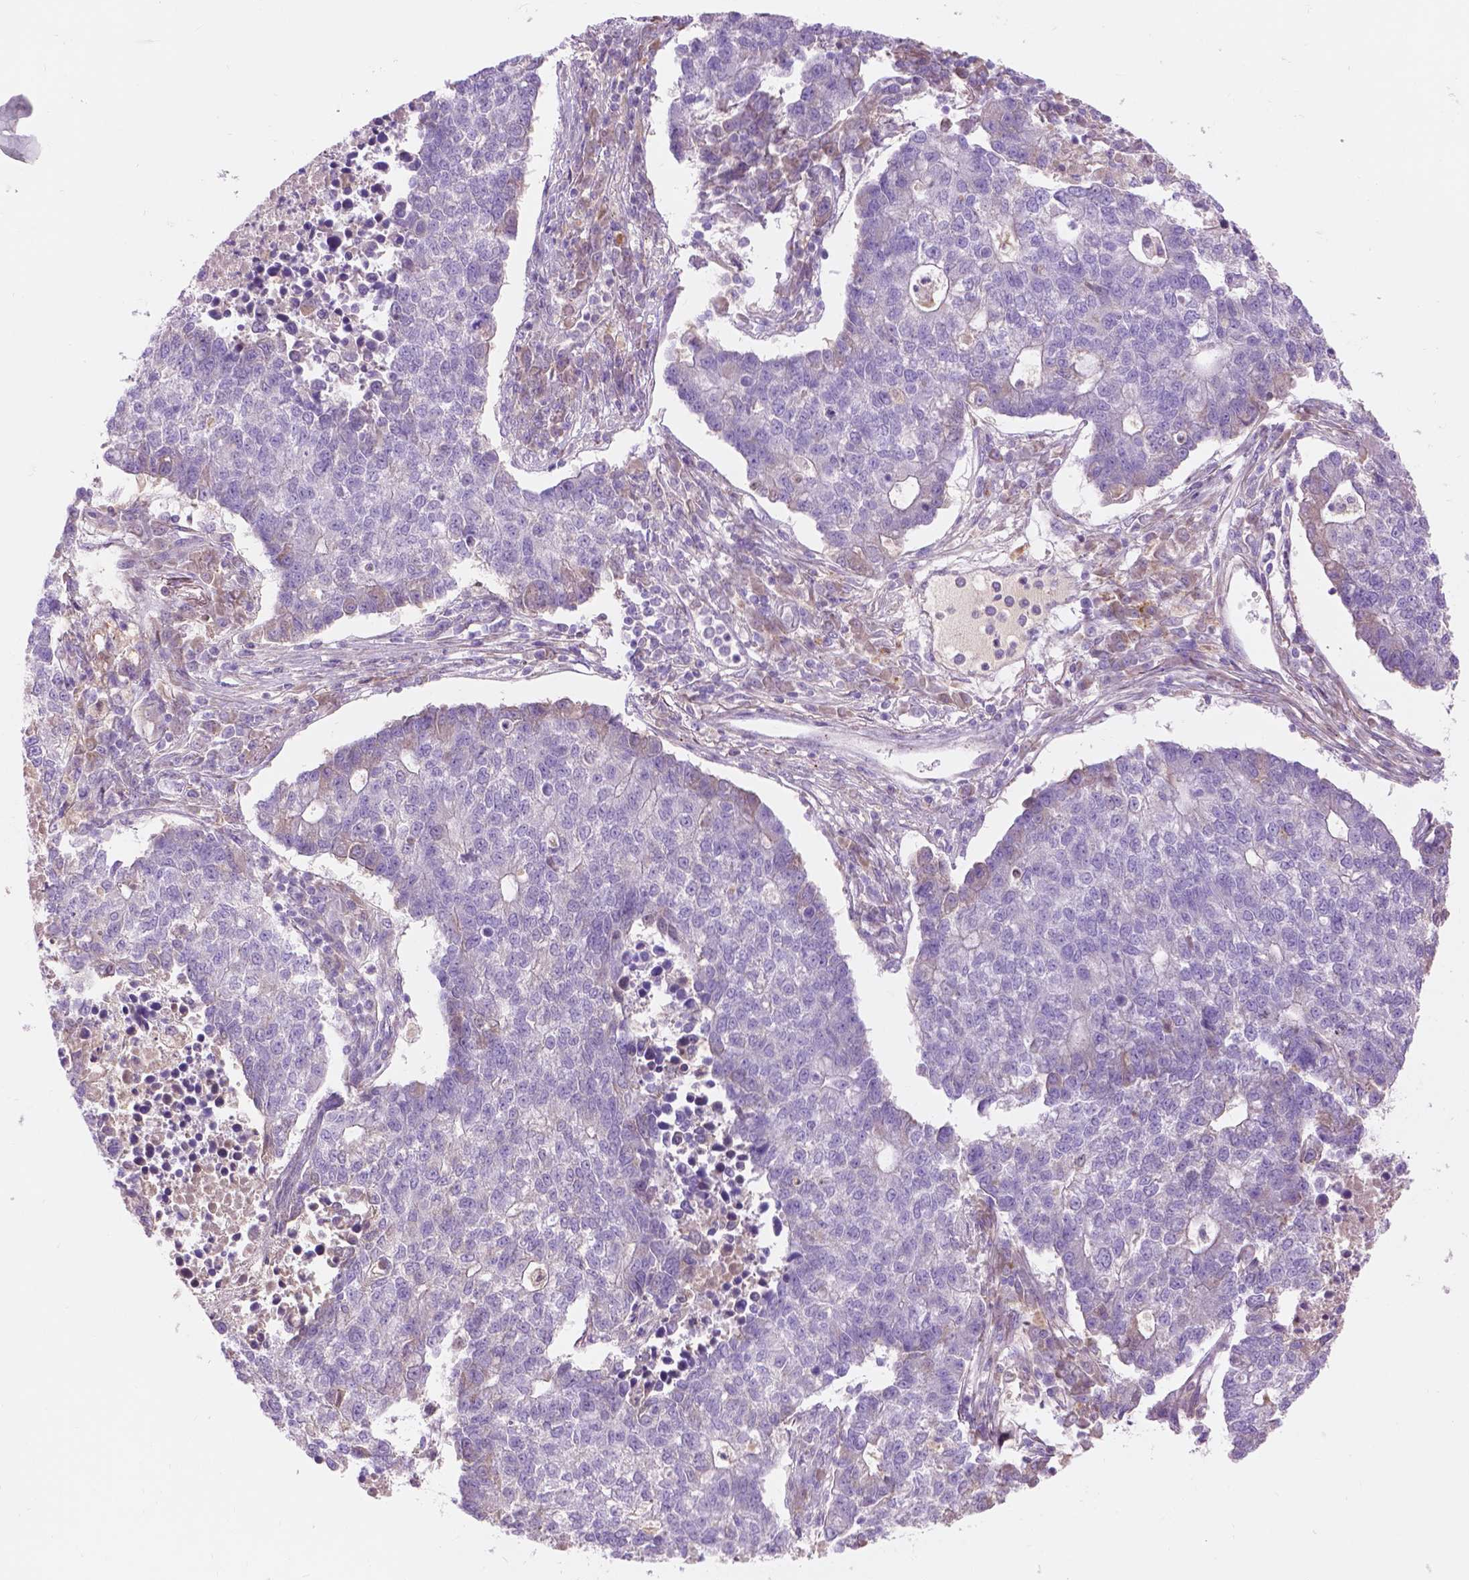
{"staining": {"intensity": "weak", "quantity": "<25%", "location": "cytoplasmic/membranous"}, "tissue": "lung cancer", "cell_type": "Tumor cells", "image_type": "cancer", "snomed": [{"axis": "morphology", "description": "Adenocarcinoma, NOS"}, {"axis": "topography", "description": "Lung"}], "caption": "Immunohistochemistry (IHC) micrograph of human adenocarcinoma (lung) stained for a protein (brown), which reveals no expression in tumor cells.", "gene": "NOXO1", "patient": {"sex": "male", "age": 57}}